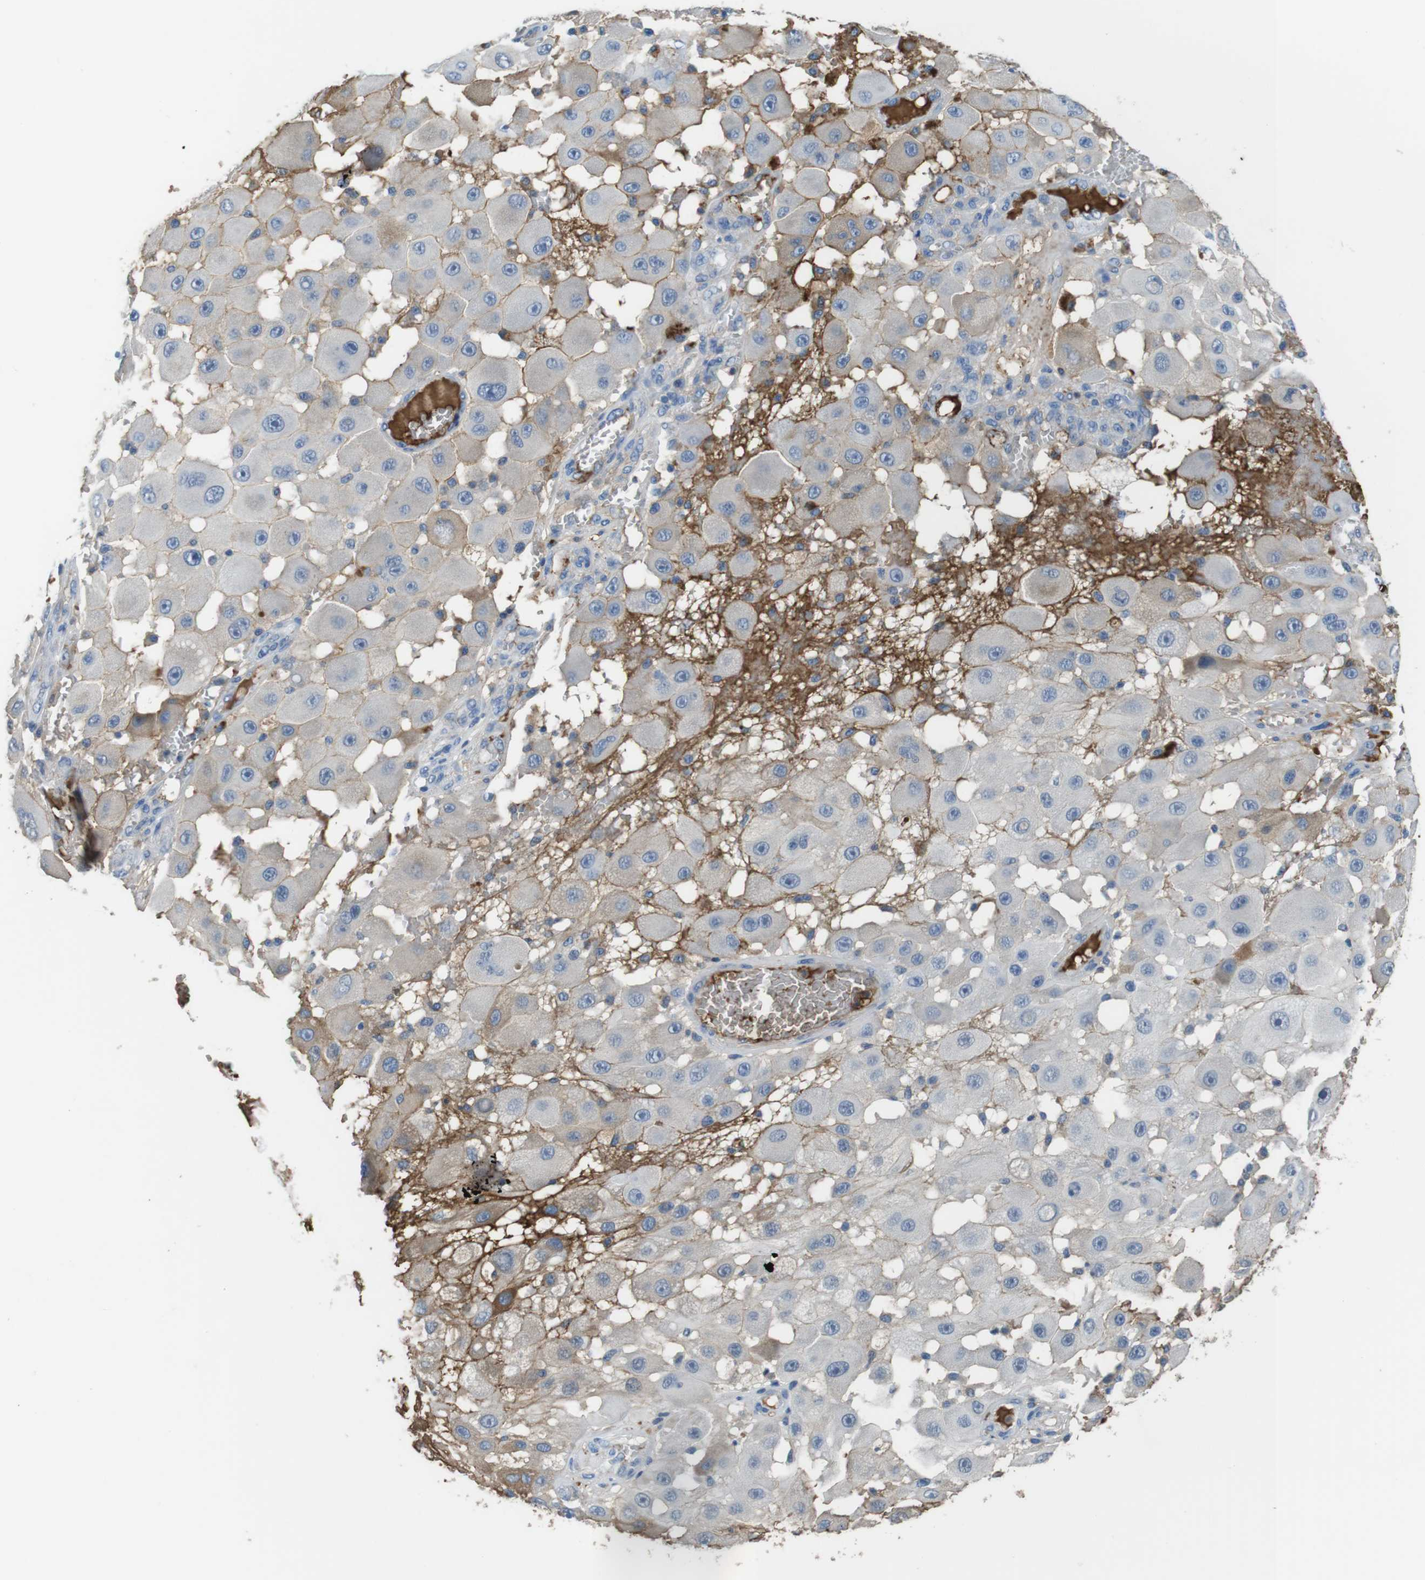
{"staining": {"intensity": "weak", "quantity": "25%-75%", "location": "cytoplasmic/membranous"}, "tissue": "melanoma", "cell_type": "Tumor cells", "image_type": "cancer", "snomed": [{"axis": "morphology", "description": "Malignant melanoma, NOS"}, {"axis": "topography", "description": "Skin"}], "caption": "Brown immunohistochemical staining in melanoma shows weak cytoplasmic/membranous positivity in approximately 25%-75% of tumor cells.", "gene": "TMPRSS15", "patient": {"sex": "female", "age": 81}}